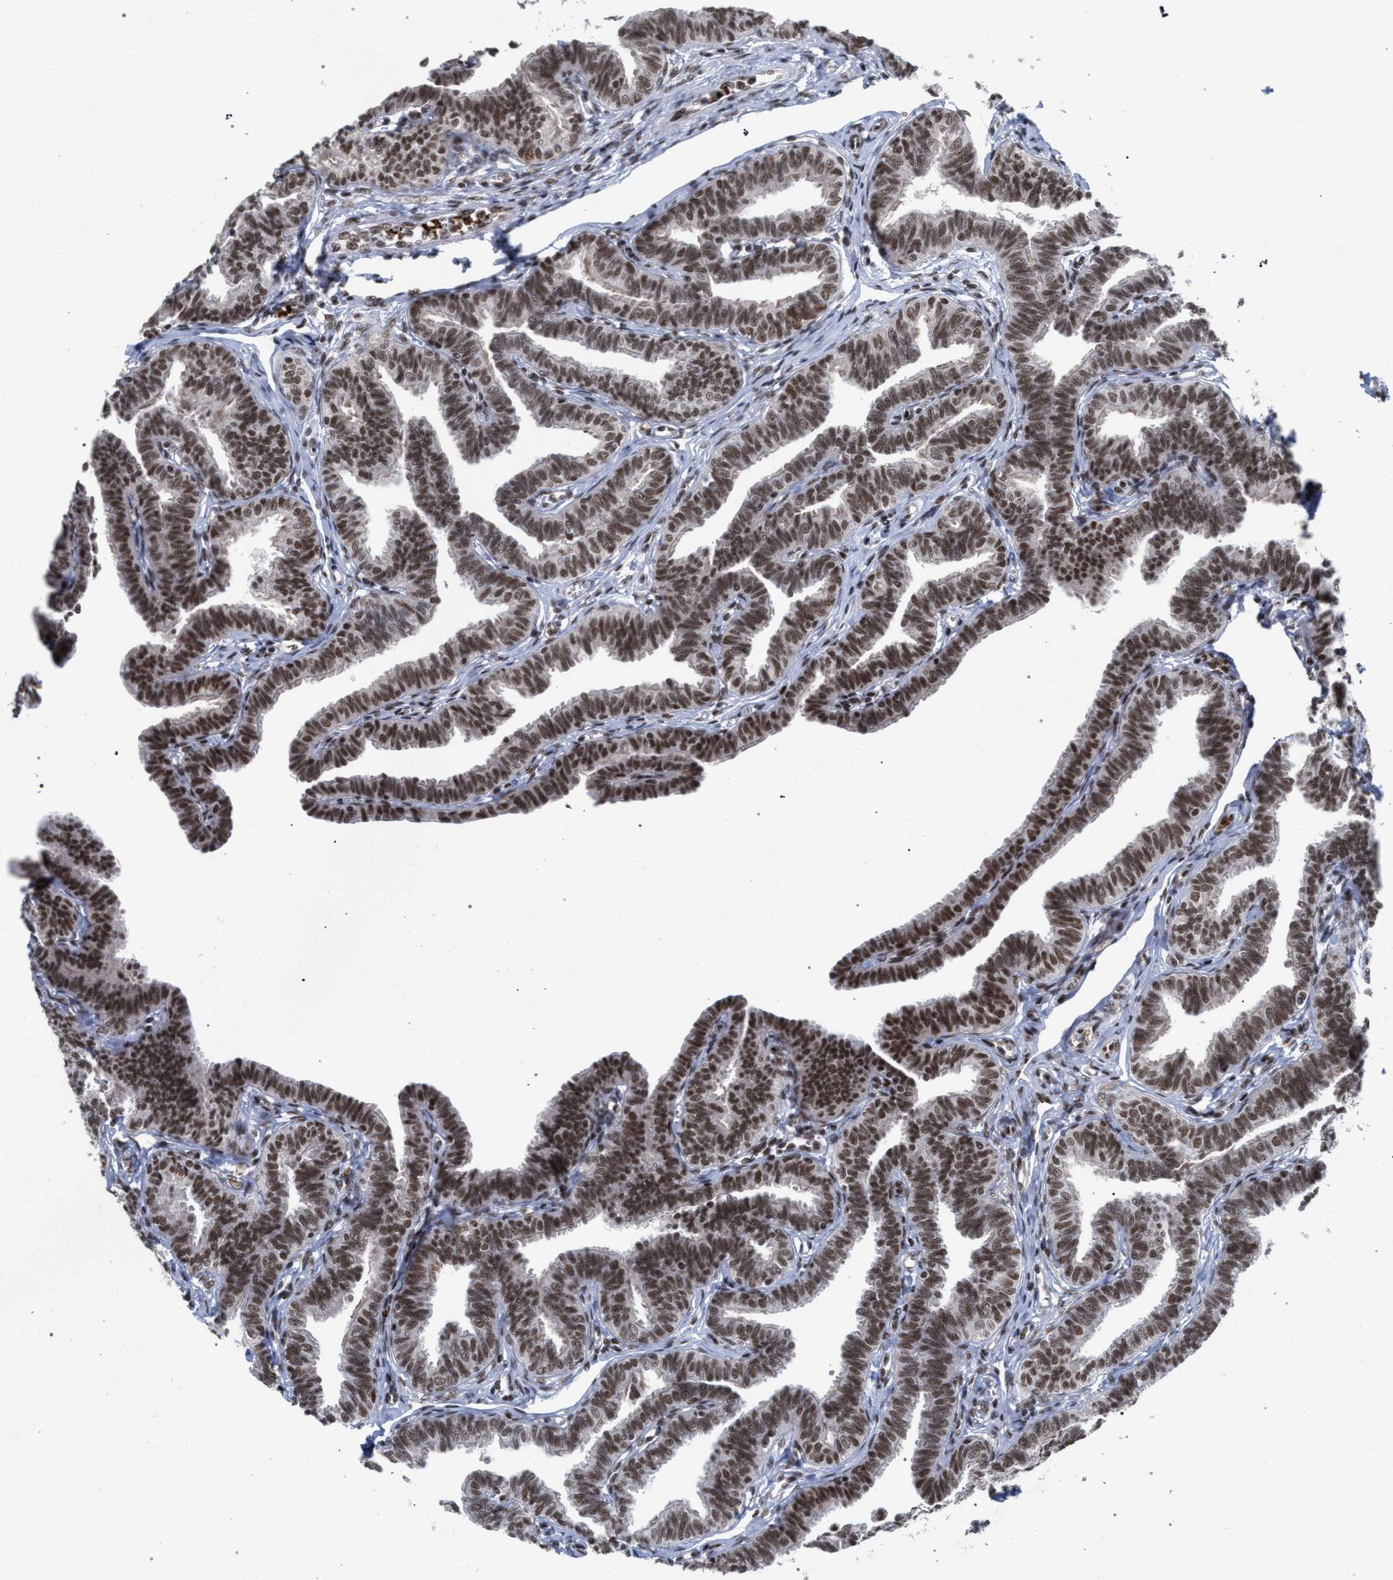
{"staining": {"intensity": "moderate", "quantity": ">75%", "location": "nuclear"}, "tissue": "fallopian tube", "cell_type": "Glandular cells", "image_type": "normal", "snomed": [{"axis": "morphology", "description": "Normal tissue, NOS"}, {"axis": "topography", "description": "Fallopian tube"}, {"axis": "topography", "description": "Ovary"}], "caption": "Immunohistochemical staining of unremarkable fallopian tube demonstrates >75% levels of moderate nuclear protein positivity in about >75% of glandular cells.", "gene": "SCAF4", "patient": {"sex": "female", "age": 23}}